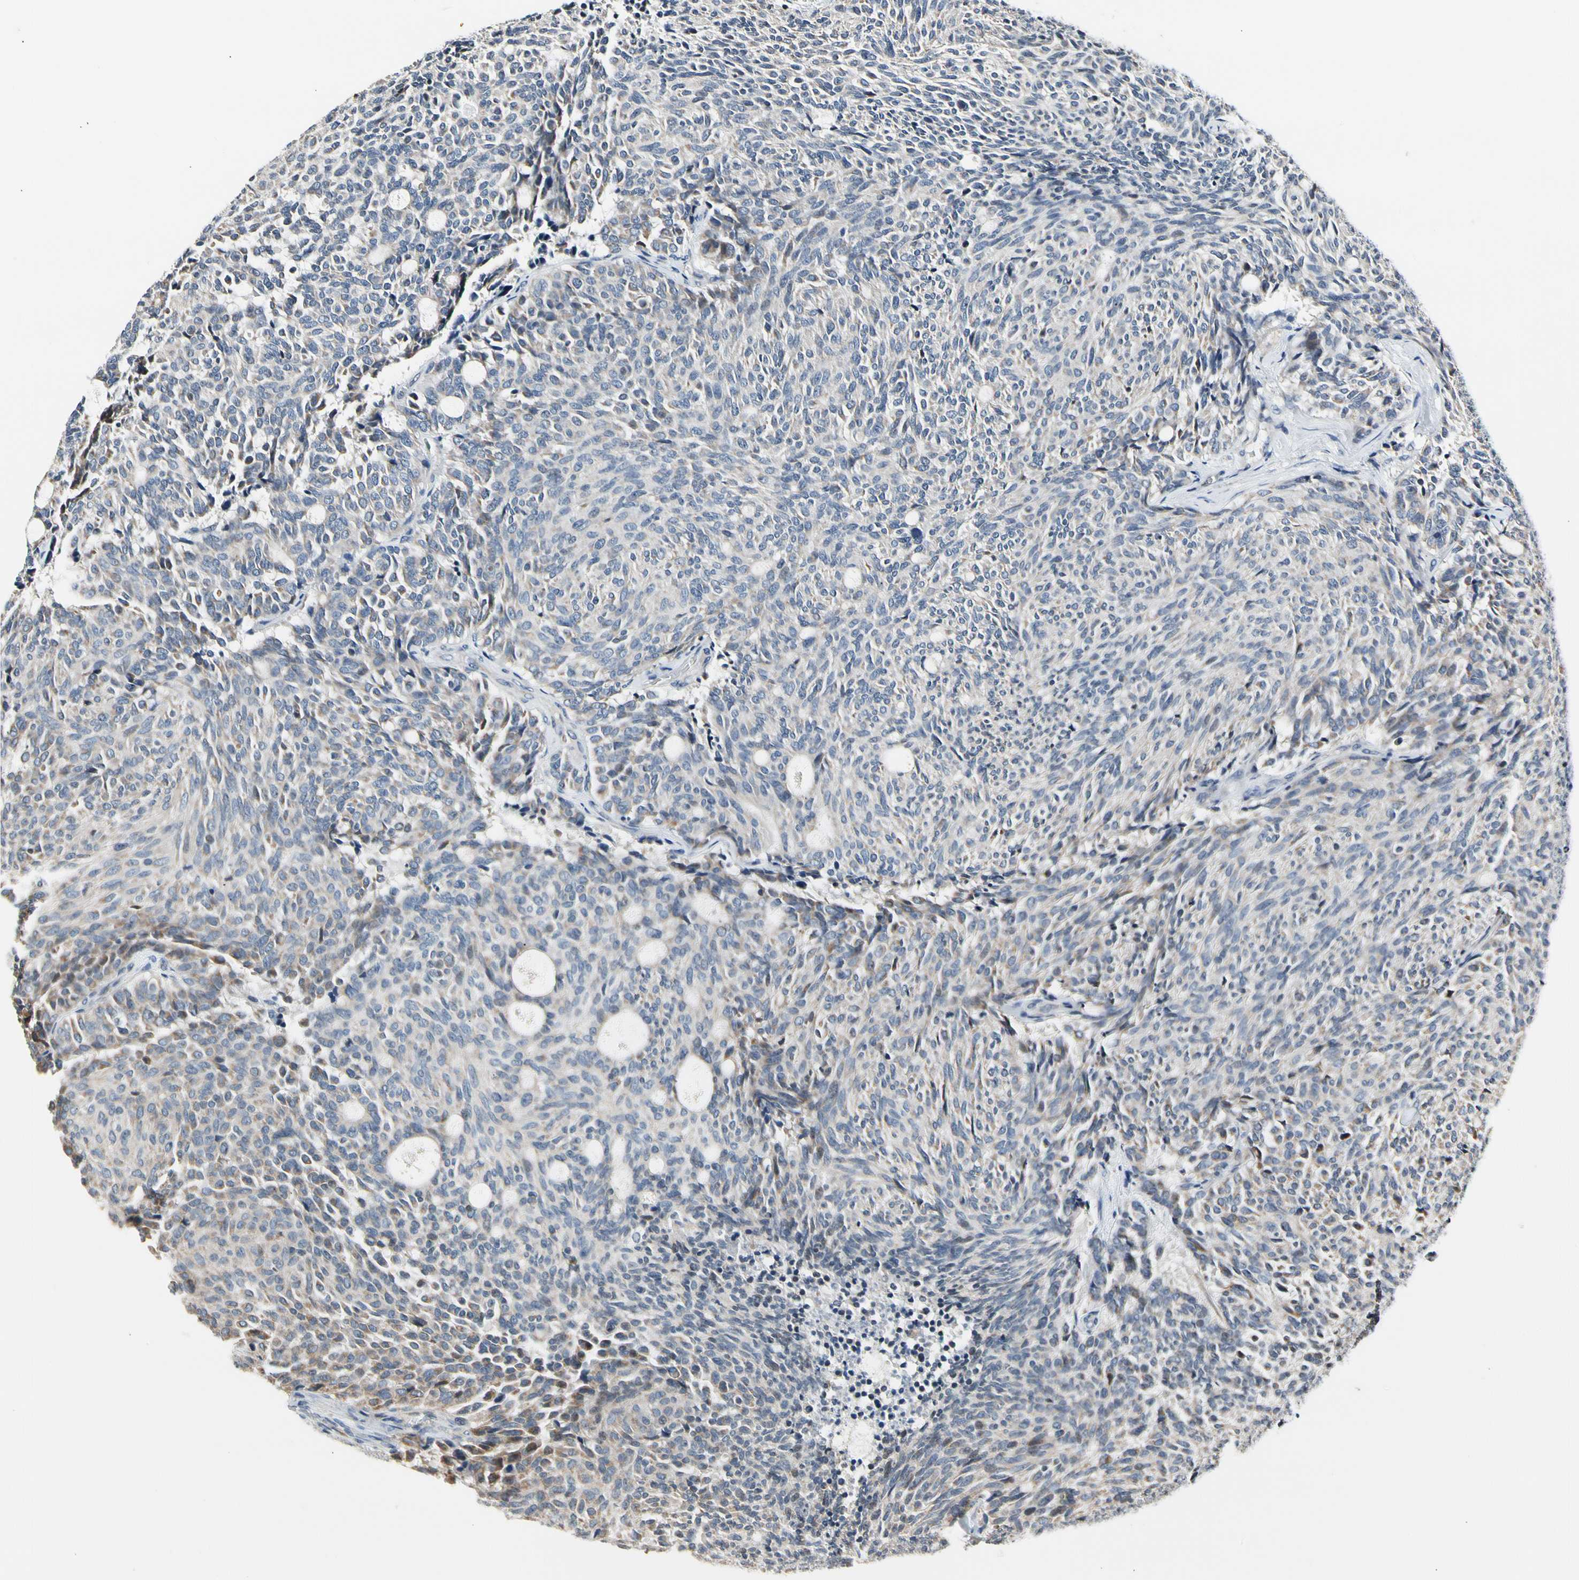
{"staining": {"intensity": "weak", "quantity": "<25%", "location": "cytoplasmic/membranous"}, "tissue": "carcinoid", "cell_type": "Tumor cells", "image_type": "cancer", "snomed": [{"axis": "morphology", "description": "Carcinoid, malignant, NOS"}, {"axis": "topography", "description": "Pancreas"}], "caption": "Carcinoid was stained to show a protein in brown. There is no significant staining in tumor cells.", "gene": "SOX30", "patient": {"sex": "female", "age": 54}}